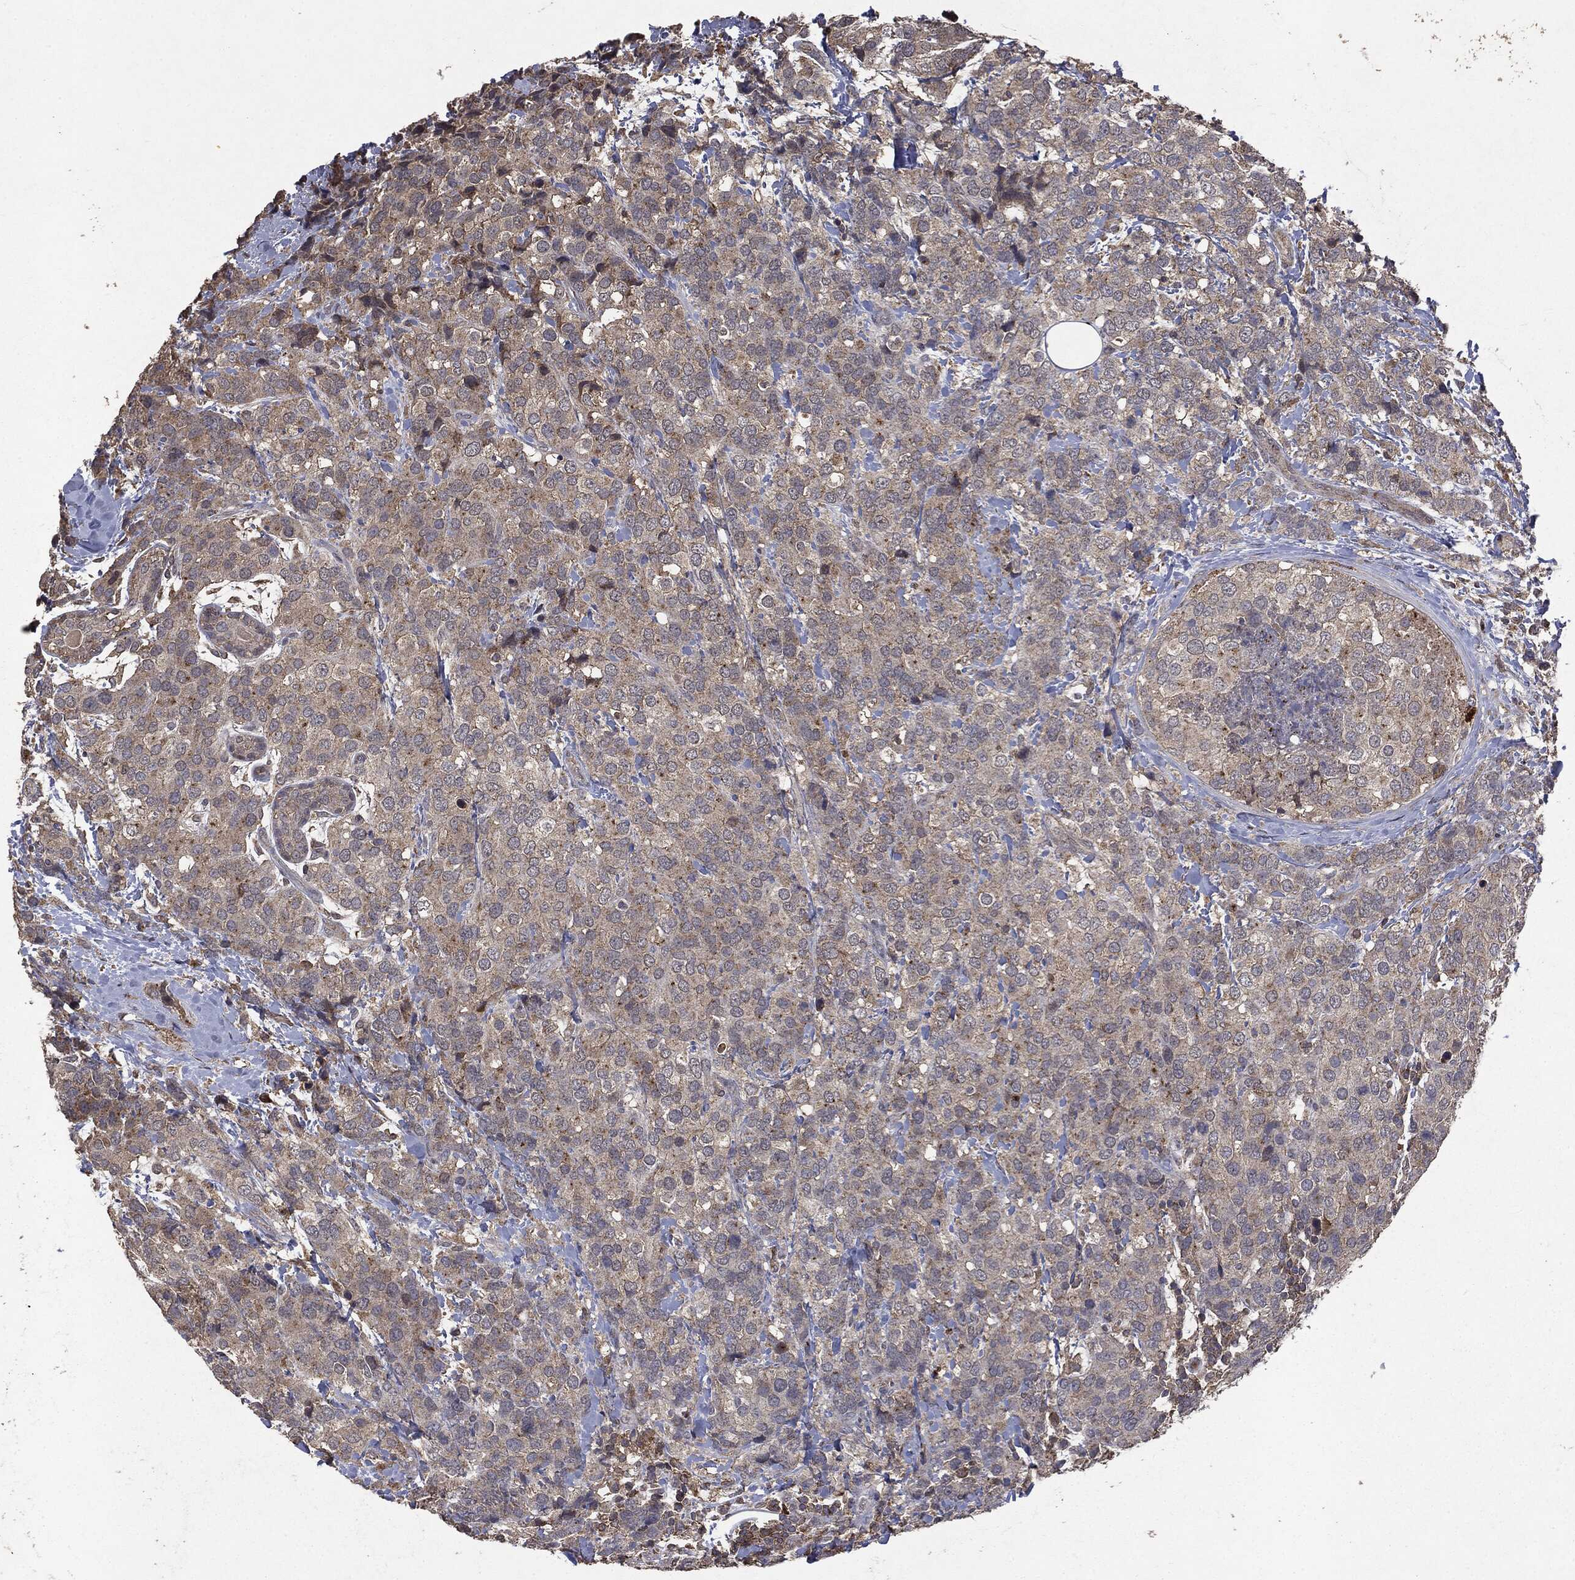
{"staining": {"intensity": "negative", "quantity": "none", "location": "none"}, "tissue": "breast cancer", "cell_type": "Tumor cells", "image_type": "cancer", "snomed": [{"axis": "morphology", "description": "Lobular carcinoma"}, {"axis": "topography", "description": "Breast"}], "caption": "Immunohistochemical staining of human breast cancer shows no significant positivity in tumor cells.", "gene": "PTEN", "patient": {"sex": "female", "age": 59}}